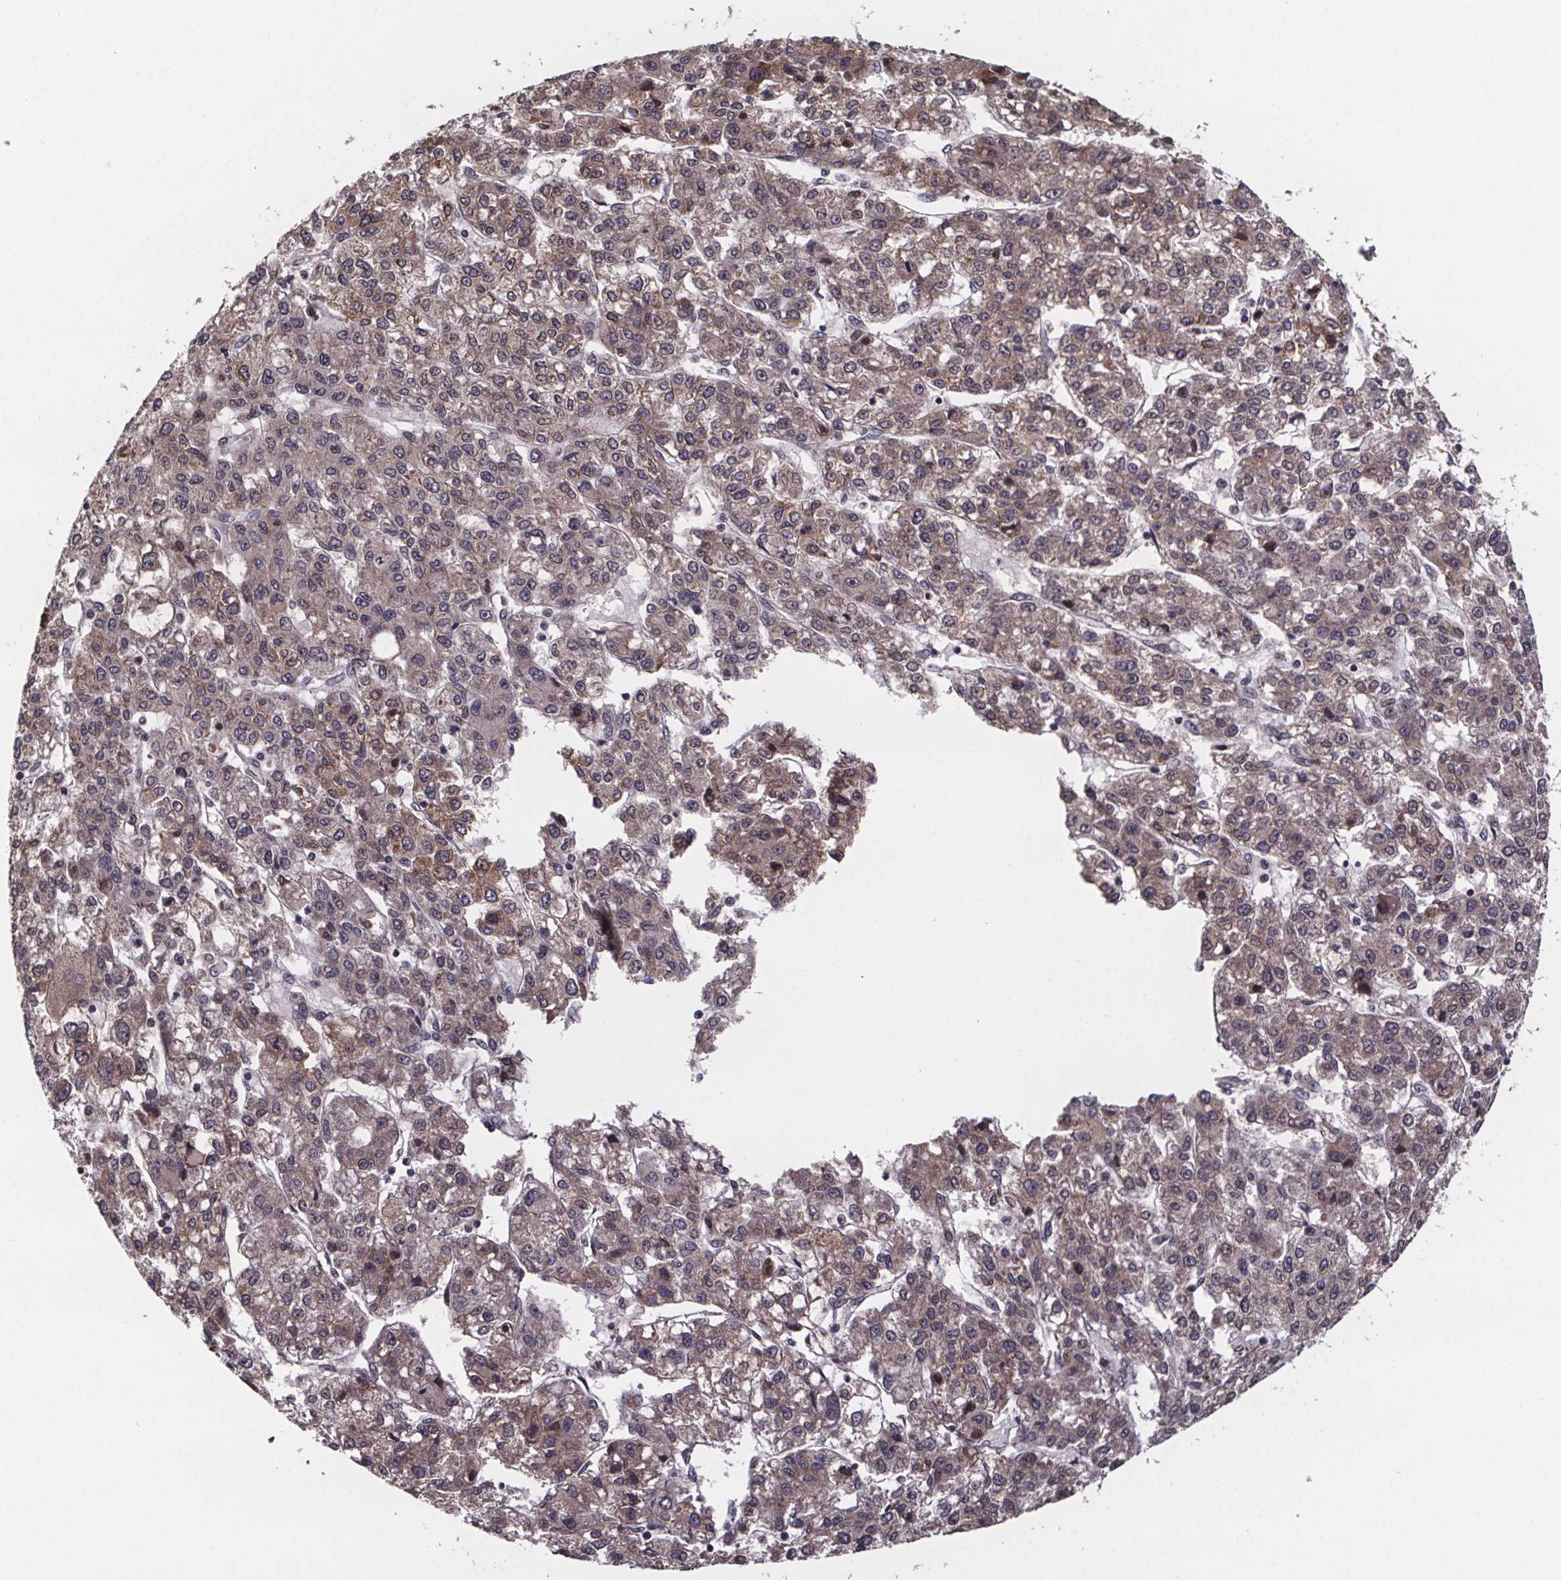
{"staining": {"intensity": "weak", "quantity": ">75%", "location": "cytoplasmic/membranous"}, "tissue": "liver cancer", "cell_type": "Tumor cells", "image_type": "cancer", "snomed": [{"axis": "morphology", "description": "Carcinoma, Hepatocellular, NOS"}, {"axis": "topography", "description": "Liver"}], "caption": "Protein analysis of liver cancer (hepatocellular carcinoma) tissue shows weak cytoplasmic/membranous expression in approximately >75% of tumor cells. (DAB = brown stain, brightfield microscopy at high magnification).", "gene": "SAT1", "patient": {"sex": "male", "age": 56}}